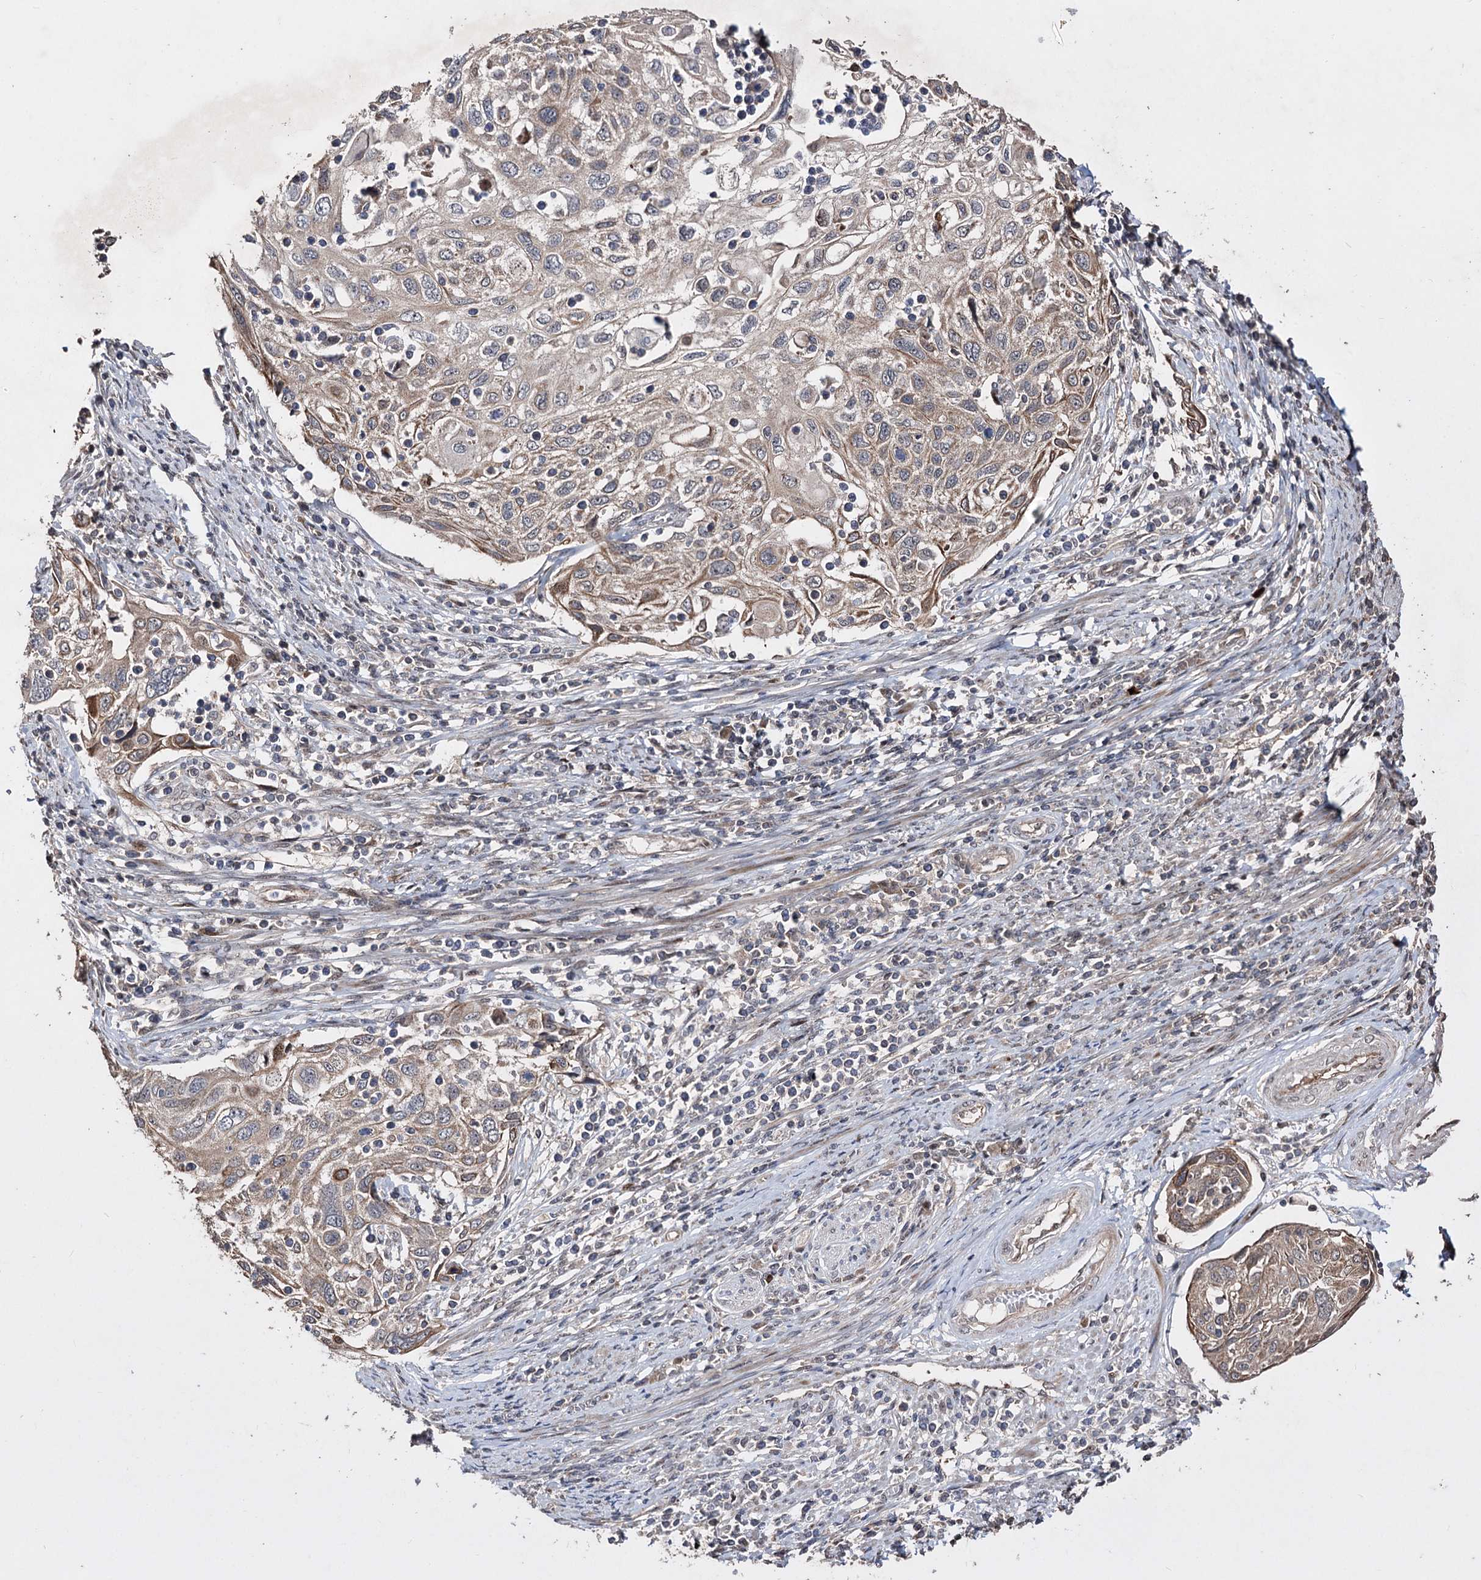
{"staining": {"intensity": "weak", "quantity": ">75%", "location": "cytoplasmic/membranous"}, "tissue": "cervical cancer", "cell_type": "Tumor cells", "image_type": "cancer", "snomed": [{"axis": "morphology", "description": "Squamous cell carcinoma, NOS"}, {"axis": "topography", "description": "Cervix"}], "caption": "Approximately >75% of tumor cells in squamous cell carcinoma (cervical) show weak cytoplasmic/membranous protein staining as visualized by brown immunohistochemical staining.", "gene": "CPNE8", "patient": {"sex": "female", "age": 70}}